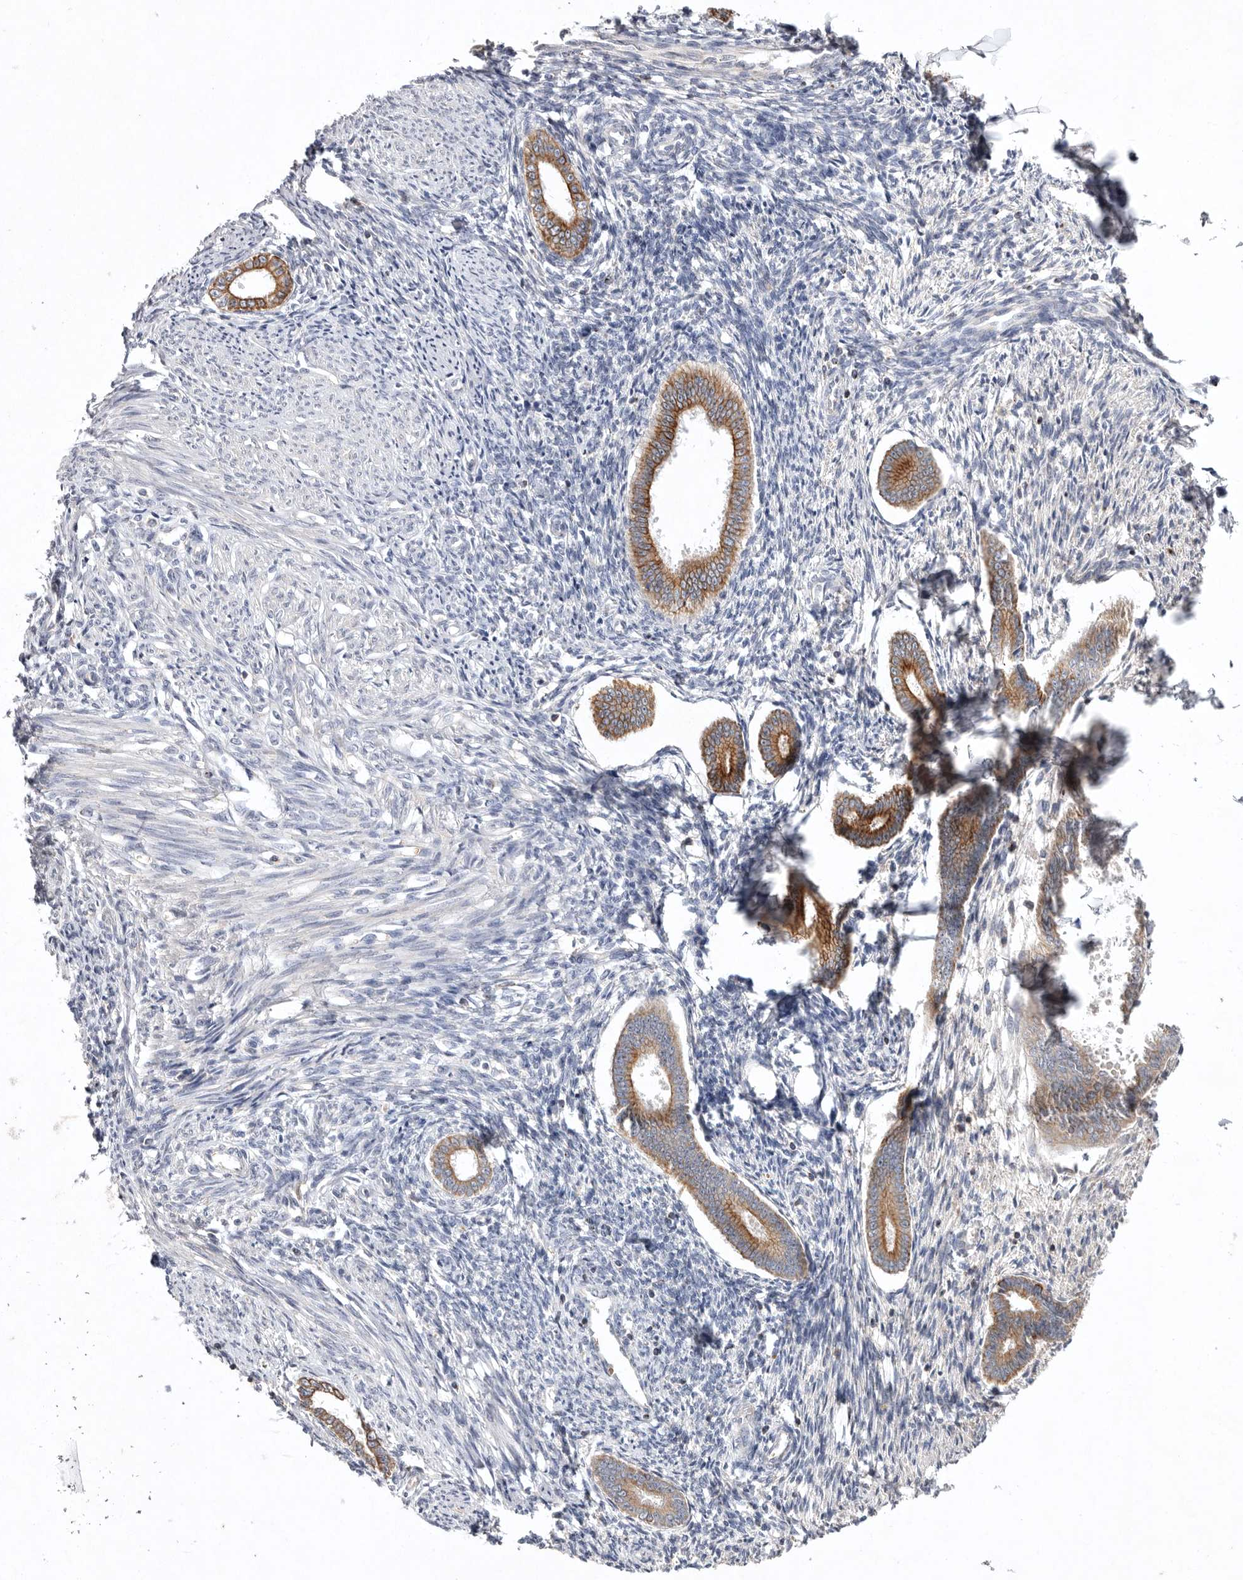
{"staining": {"intensity": "weak", "quantity": "<25%", "location": "cytoplasmic/membranous"}, "tissue": "endometrium", "cell_type": "Cells in endometrial stroma", "image_type": "normal", "snomed": [{"axis": "morphology", "description": "Normal tissue, NOS"}, {"axis": "topography", "description": "Endometrium"}], "caption": "Cells in endometrial stroma are negative for brown protein staining in benign endometrium. The staining was performed using DAB (3,3'-diaminobenzidine) to visualize the protein expression in brown, while the nuclei were stained in blue with hematoxylin (Magnification: 20x).", "gene": "TNFSF14", "patient": {"sex": "female", "age": 56}}